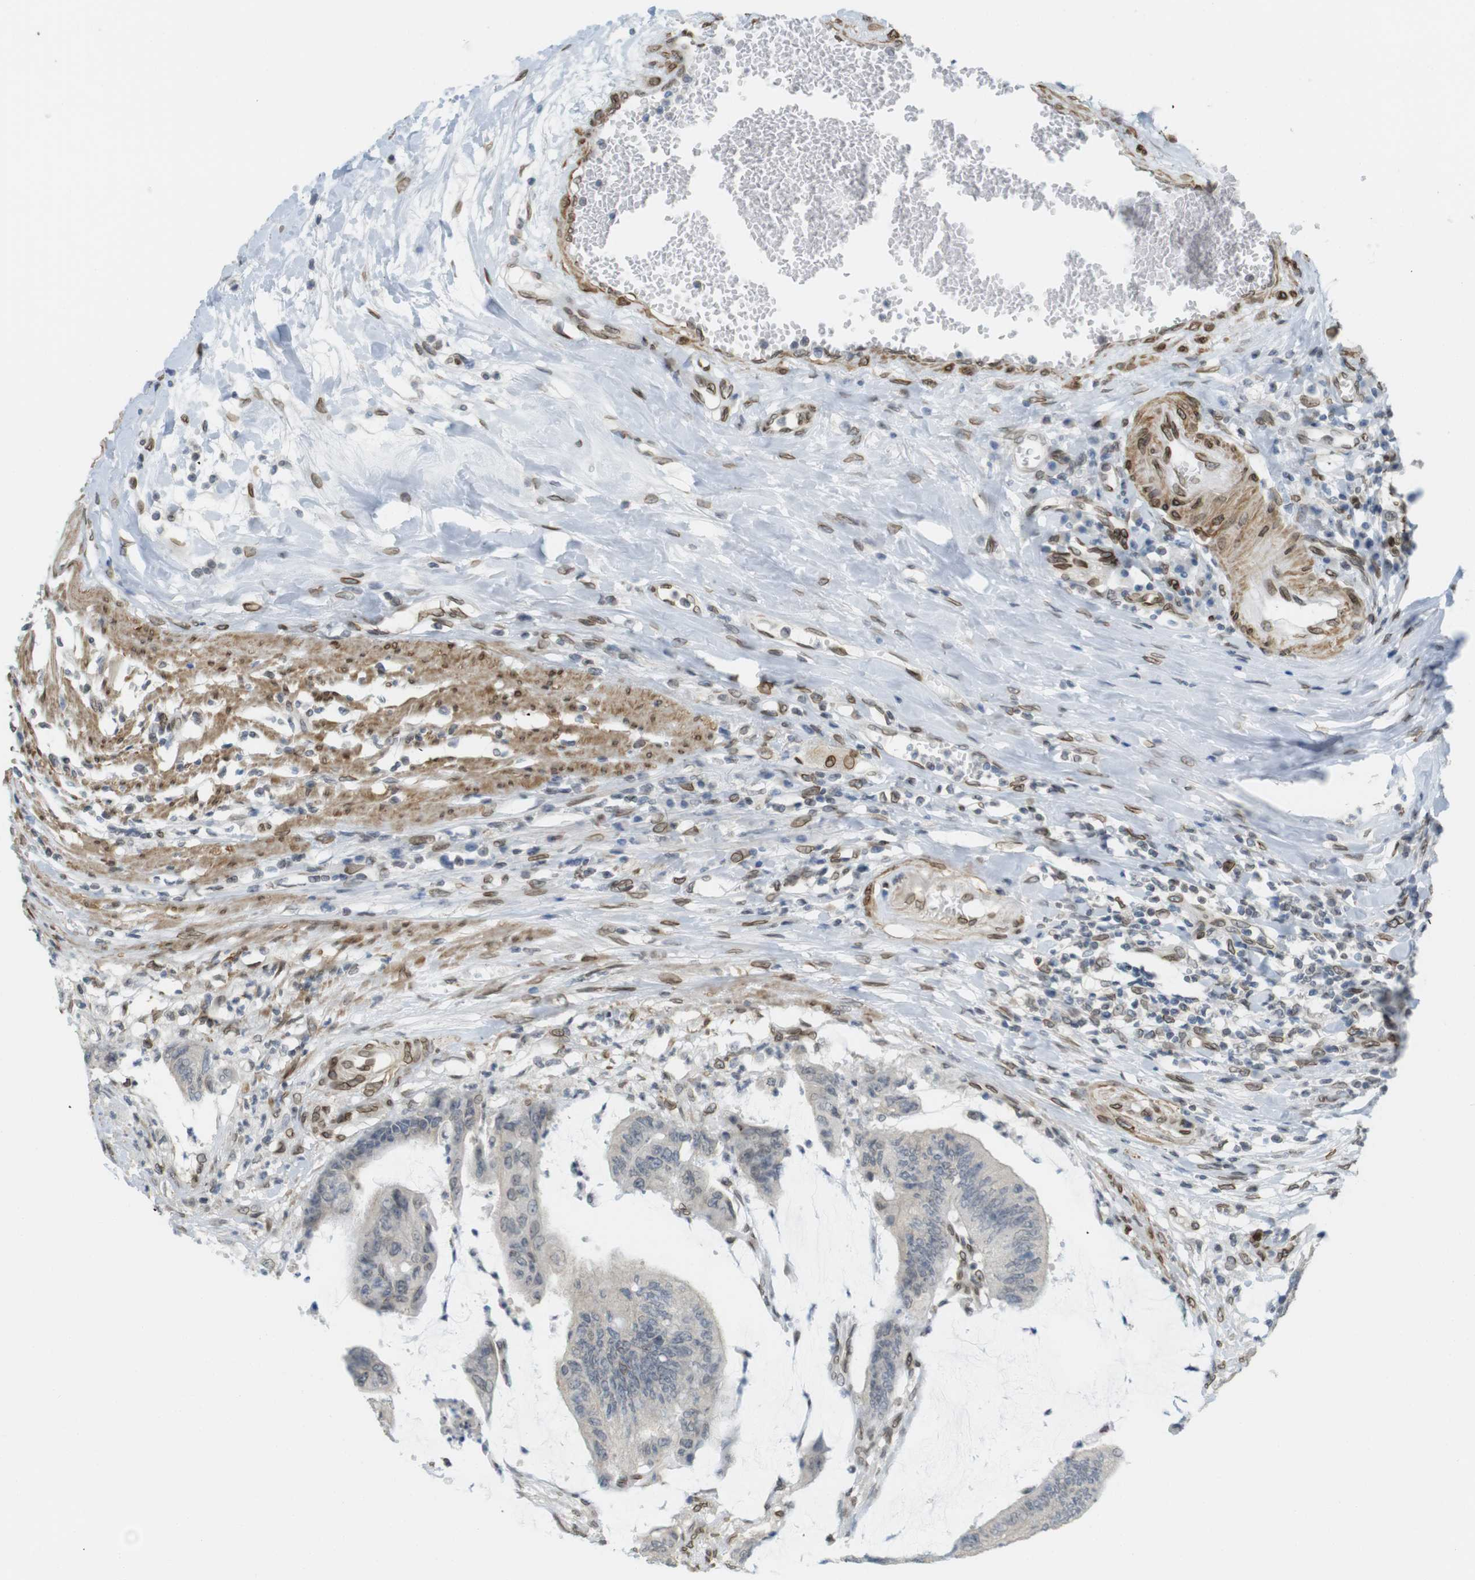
{"staining": {"intensity": "negative", "quantity": "none", "location": "none"}, "tissue": "colorectal cancer", "cell_type": "Tumor cells", "image_type": "cancer", "snomed": [{"axis": "morphology", "description": "Adenocarcinoma, NOS"}, {"axis": "topography", "description": "Rectum"}], "caption": "High power microscopy histopathology image of an immunohistochemistry micrograph of colorectal cancer (adenocarcinoma), revealing no significant positivity in tumor cells.", "gene": "ARL6IP6", "patient": {"sex": "female", "age": 66}}